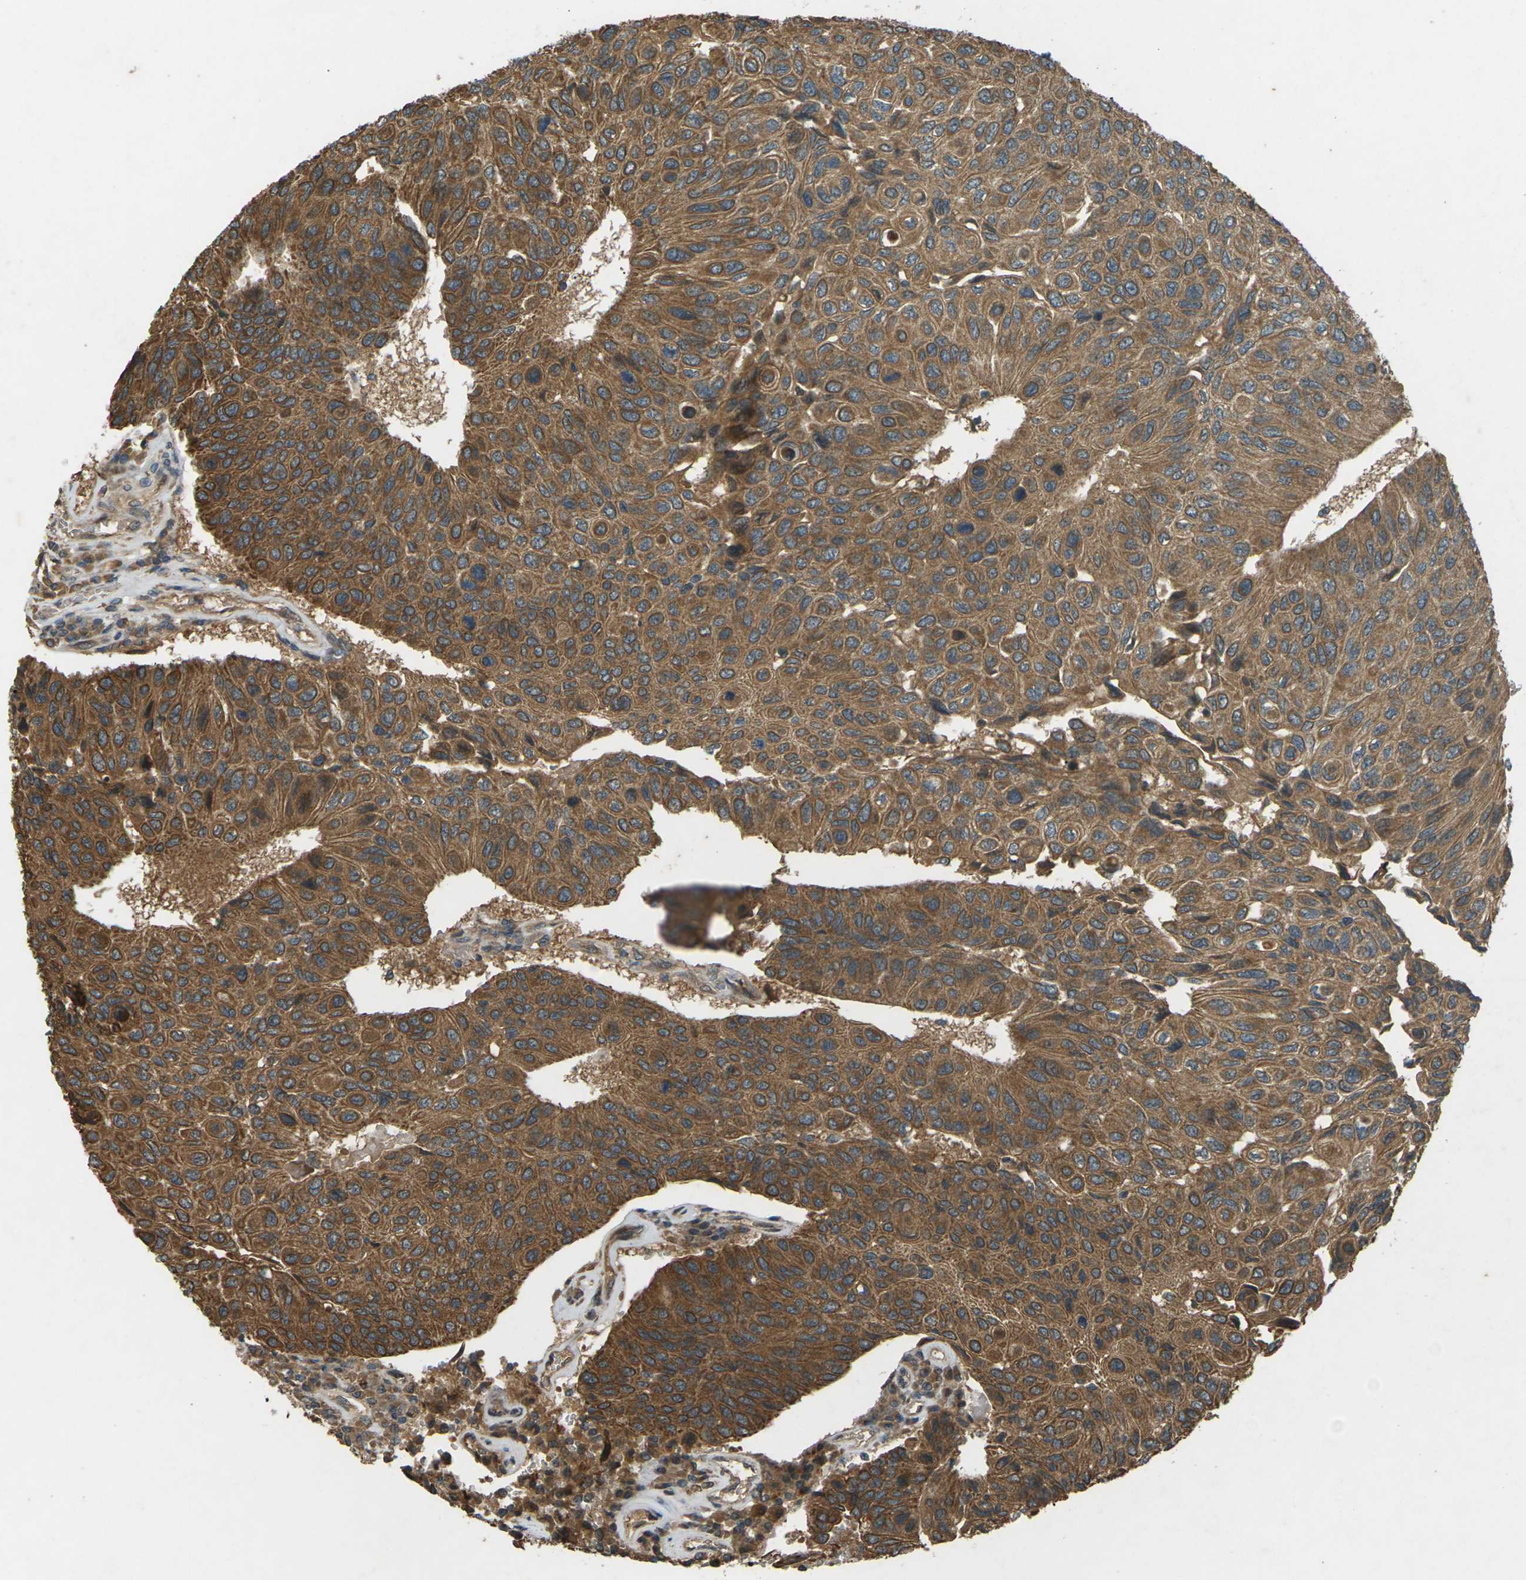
{"staining": {"intensity": "strong", "quantity": ">75%", "location": "cytoplasmic/membranous"}, "tissue": "urothelial cancer", "cell_type": "Tumor cells", "image_type": "cancer", "snomed": [{"axis": "morphology", "description": "Urothelial carcinoma, High grade"}, {"axis": "topography", "description": "Urinary bladder"}], "caption": "An image showing strong cytoplasmic/membranous staining in about >75% of tumor cells in urothelial cancer, as visualized by brown immunohistochemical staining.", "gene": "TAP1", "patient": {"sex": "male", "age": 66}}